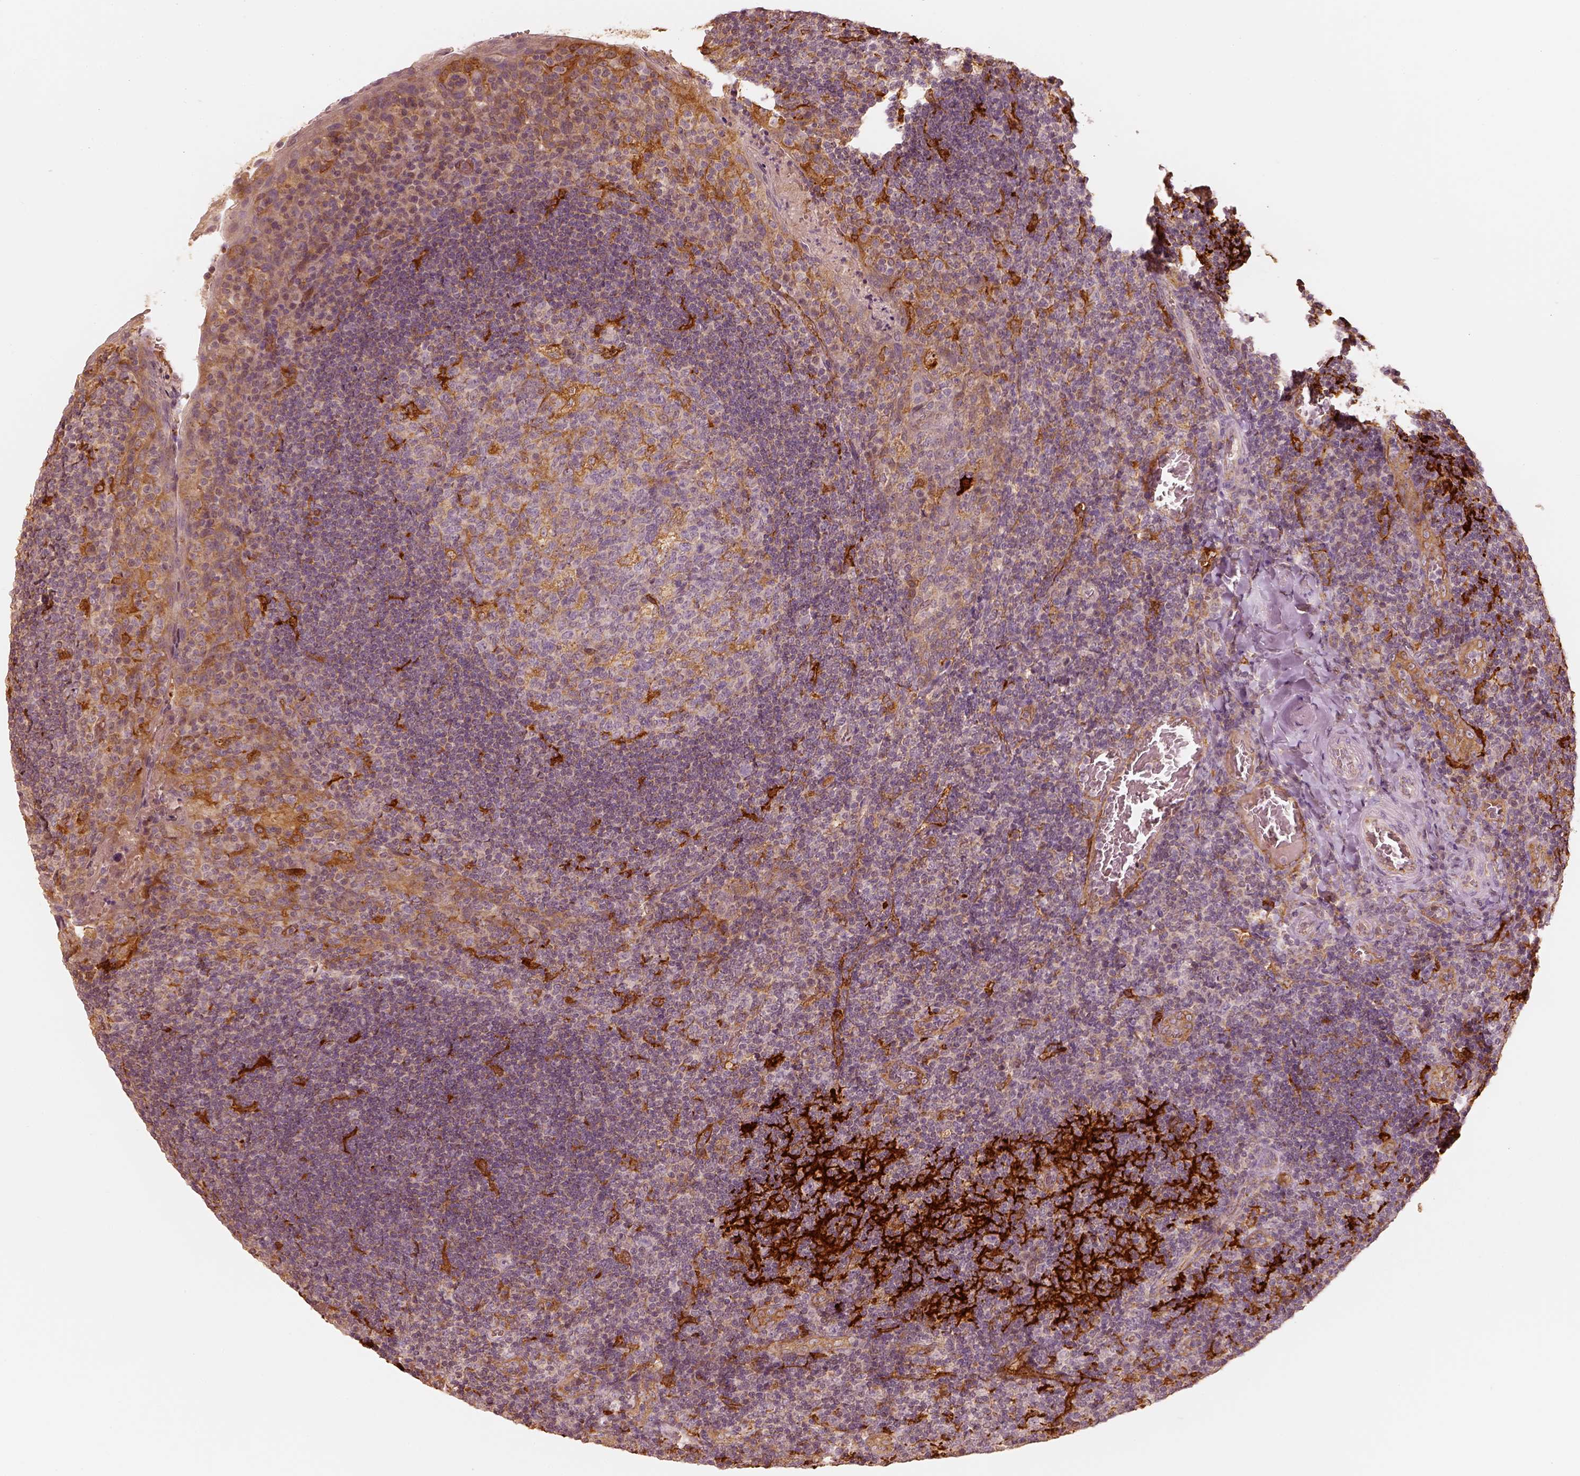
{"staining": {"intensity": "moderate", "quantity": ">75%", "location": "cytoplasmic/membranous"}, "tissue": "tonsil", "cell_type": "Germinal center cells", "image_type": "normal", "snomed": [{"axis": "morphology", "description": "Normal tissue, NOS"}, {"axis": "topography", "description": "Tonsil"}], "caption": "This image exhibits immunohistochemistry (IHC) staining of normal human tonsil, with medium moderate cytoplasmic/membranous staining in about >75% of germinal center cells.", "gene": "FSCN1", "patient": {"sex": "male", "age": 17}}